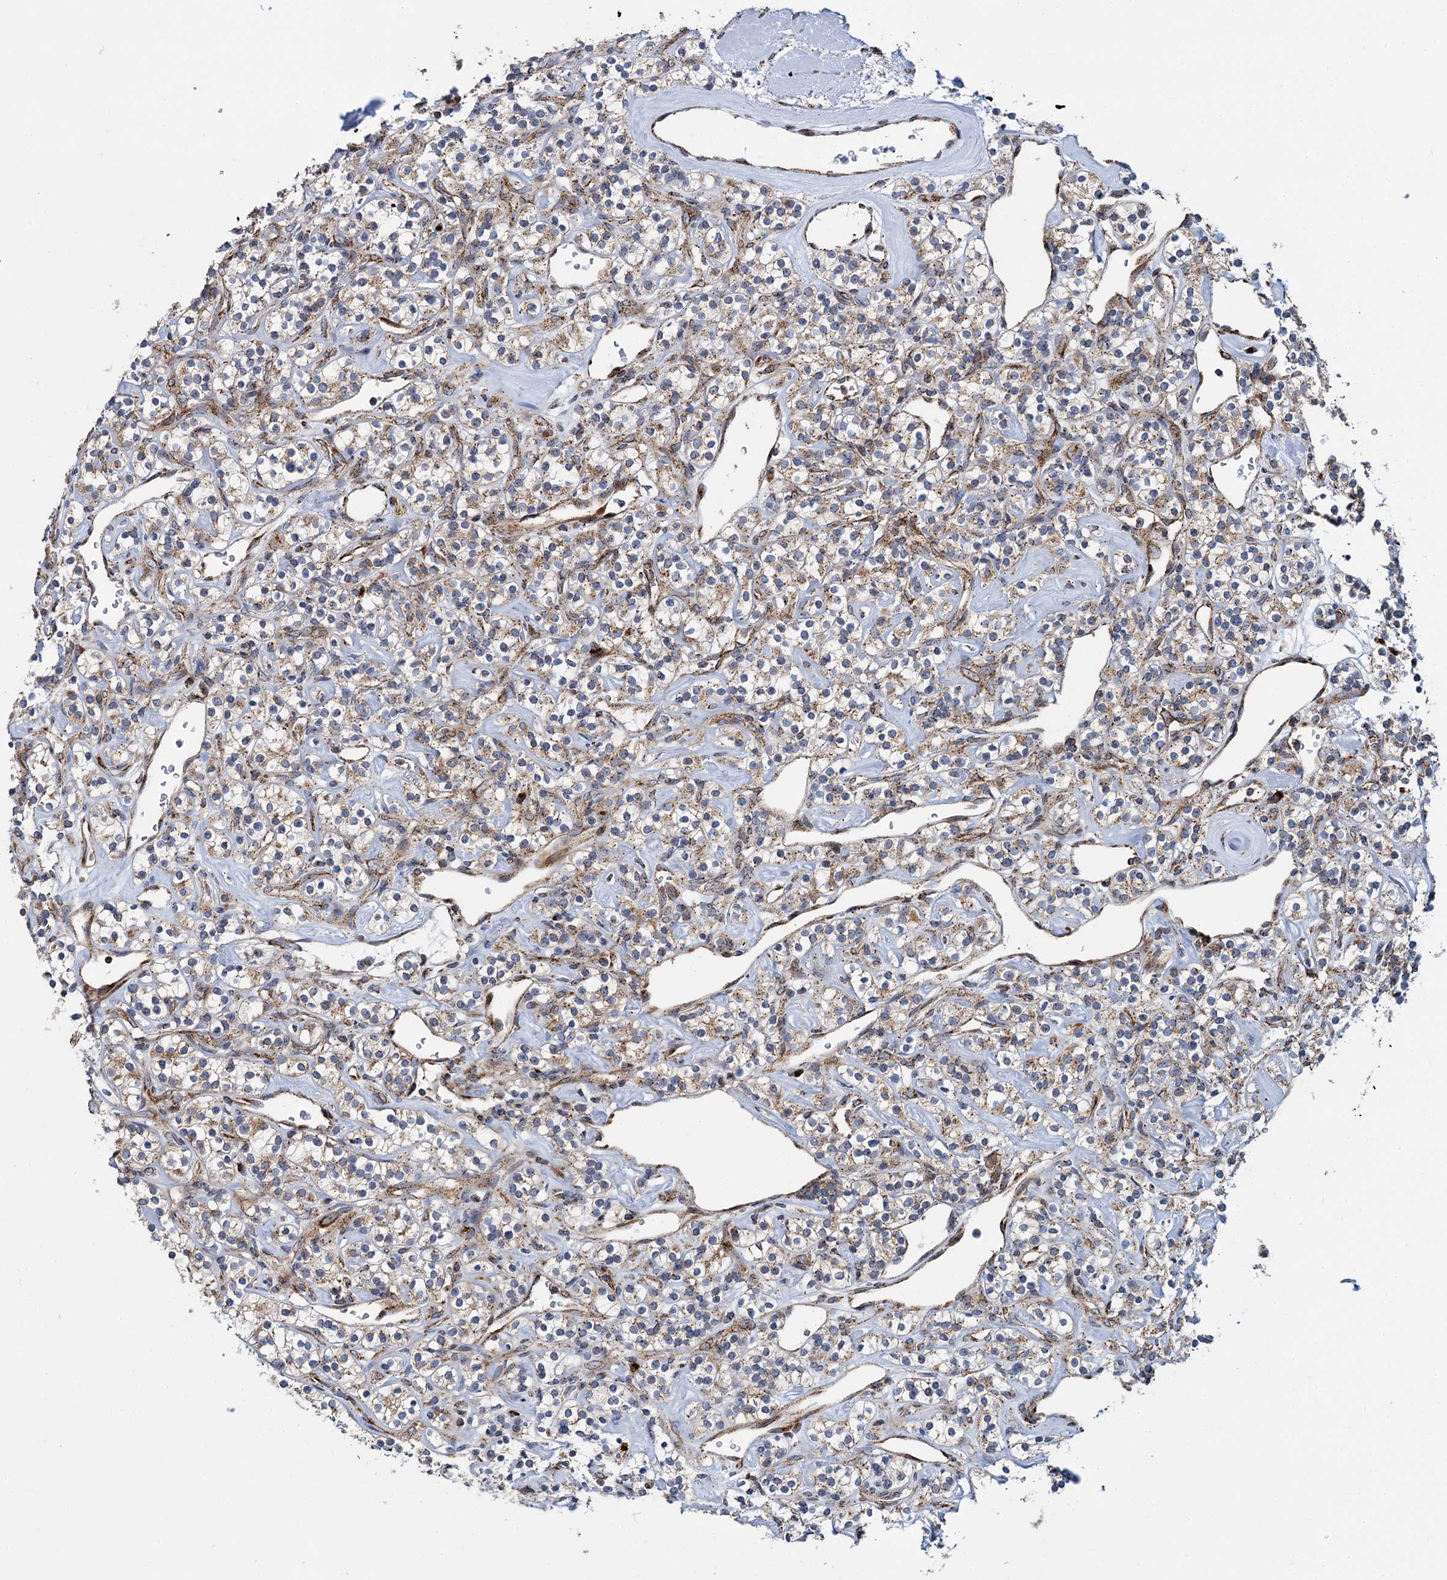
{"staining": {"intensity": "moderate", "quantity": "25%-75%", "location": "cytoplasmic/membranous"}, "tissue": "renal cancer", "cell_type": "Tumor cells", "image_type": "cancer", "snomed": [{"axis": "morphology", "description": "Adenocarcinoma, NOS"}, {"axis": "topography", "description": "Kidney"}], "caption": "High-power microscopy captured an immunohistochemistry photomicrograph of renal cancer, revealing moderate cytoplasmic/membranous expression in about 25%-75% of tumor cells.", "gene": "SUPT20H", "patient": {"sex": "male", "age": 77}}